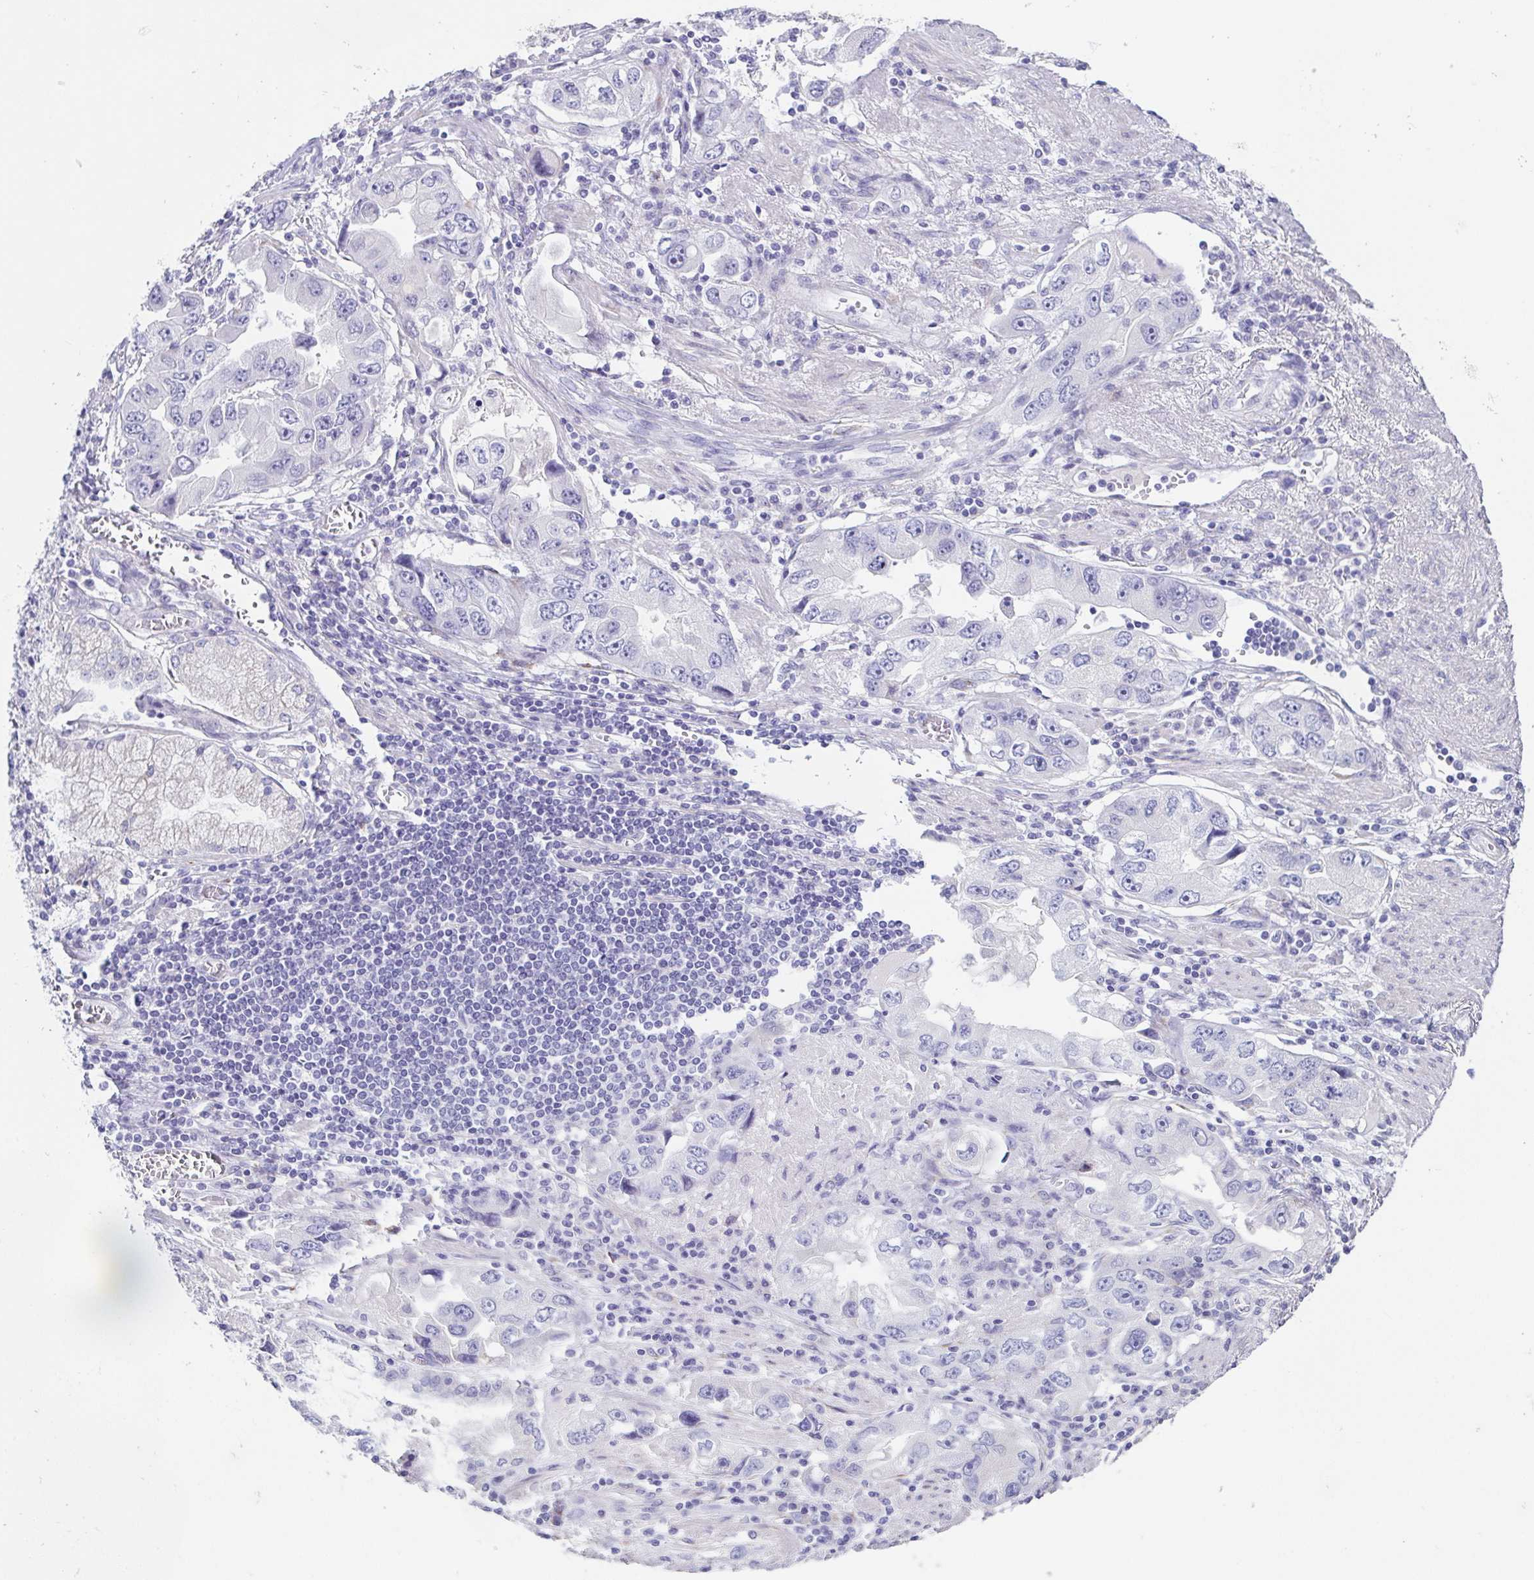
{"staining": {"intensity": "negative", "quantity": "none", "location": "none"}, "tissue": "stomach cancer", "cell_type": "Tumor cells", "image_type": "cancer", "snomed": [{"axis": "morphology", "description": "Adenocarcinoma, NOS"}, {"axis": "topography", "description": "Stomach, lower"}], "caption": "This is an immunohistochemistry image of stomach adenocarcinoma. There is no staining in tumor cells.", "gene": "HDGFL1", "patient": {"sex": "female", "age": 93}}